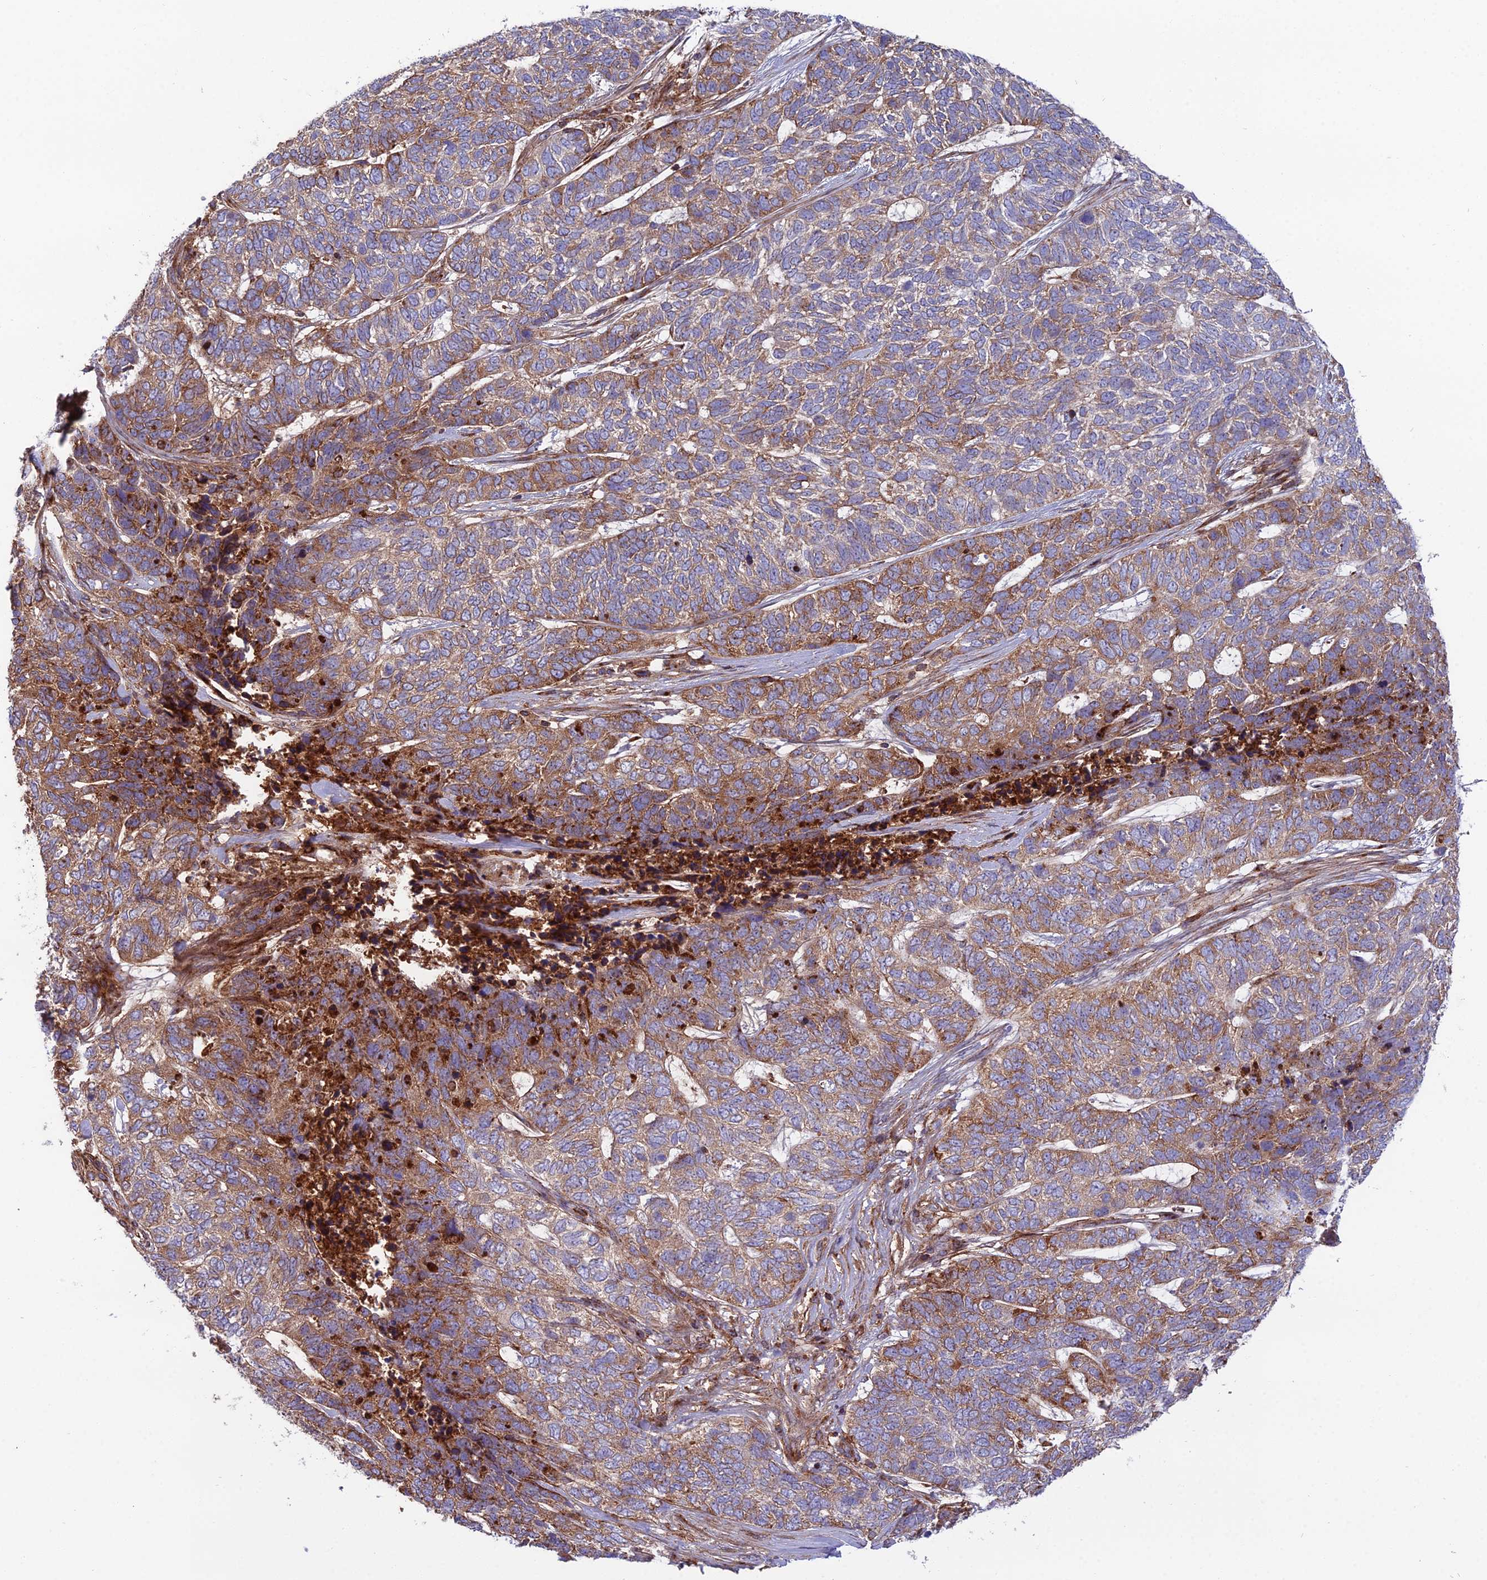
{"staining": {"intensity": "moderate", "quantity": ">75%", "location": "cytoplasmic/membranous"}, "tissue": "skin cancer", "cell_type": "Tumor cells", "image_type": "cancer", "snomed": [{"axis": "morphology", "description": "Basal cell carcinoma"}, {"axis": "topography", "description": "Skin"}], "caption": "A brown stain shows moderate cytoplasmic/membranous expression of a protein in human skin basal cell carcinoma tumor cells.", "gene": "LNPEP", "patient": {"sex": "female", "age": 65}}